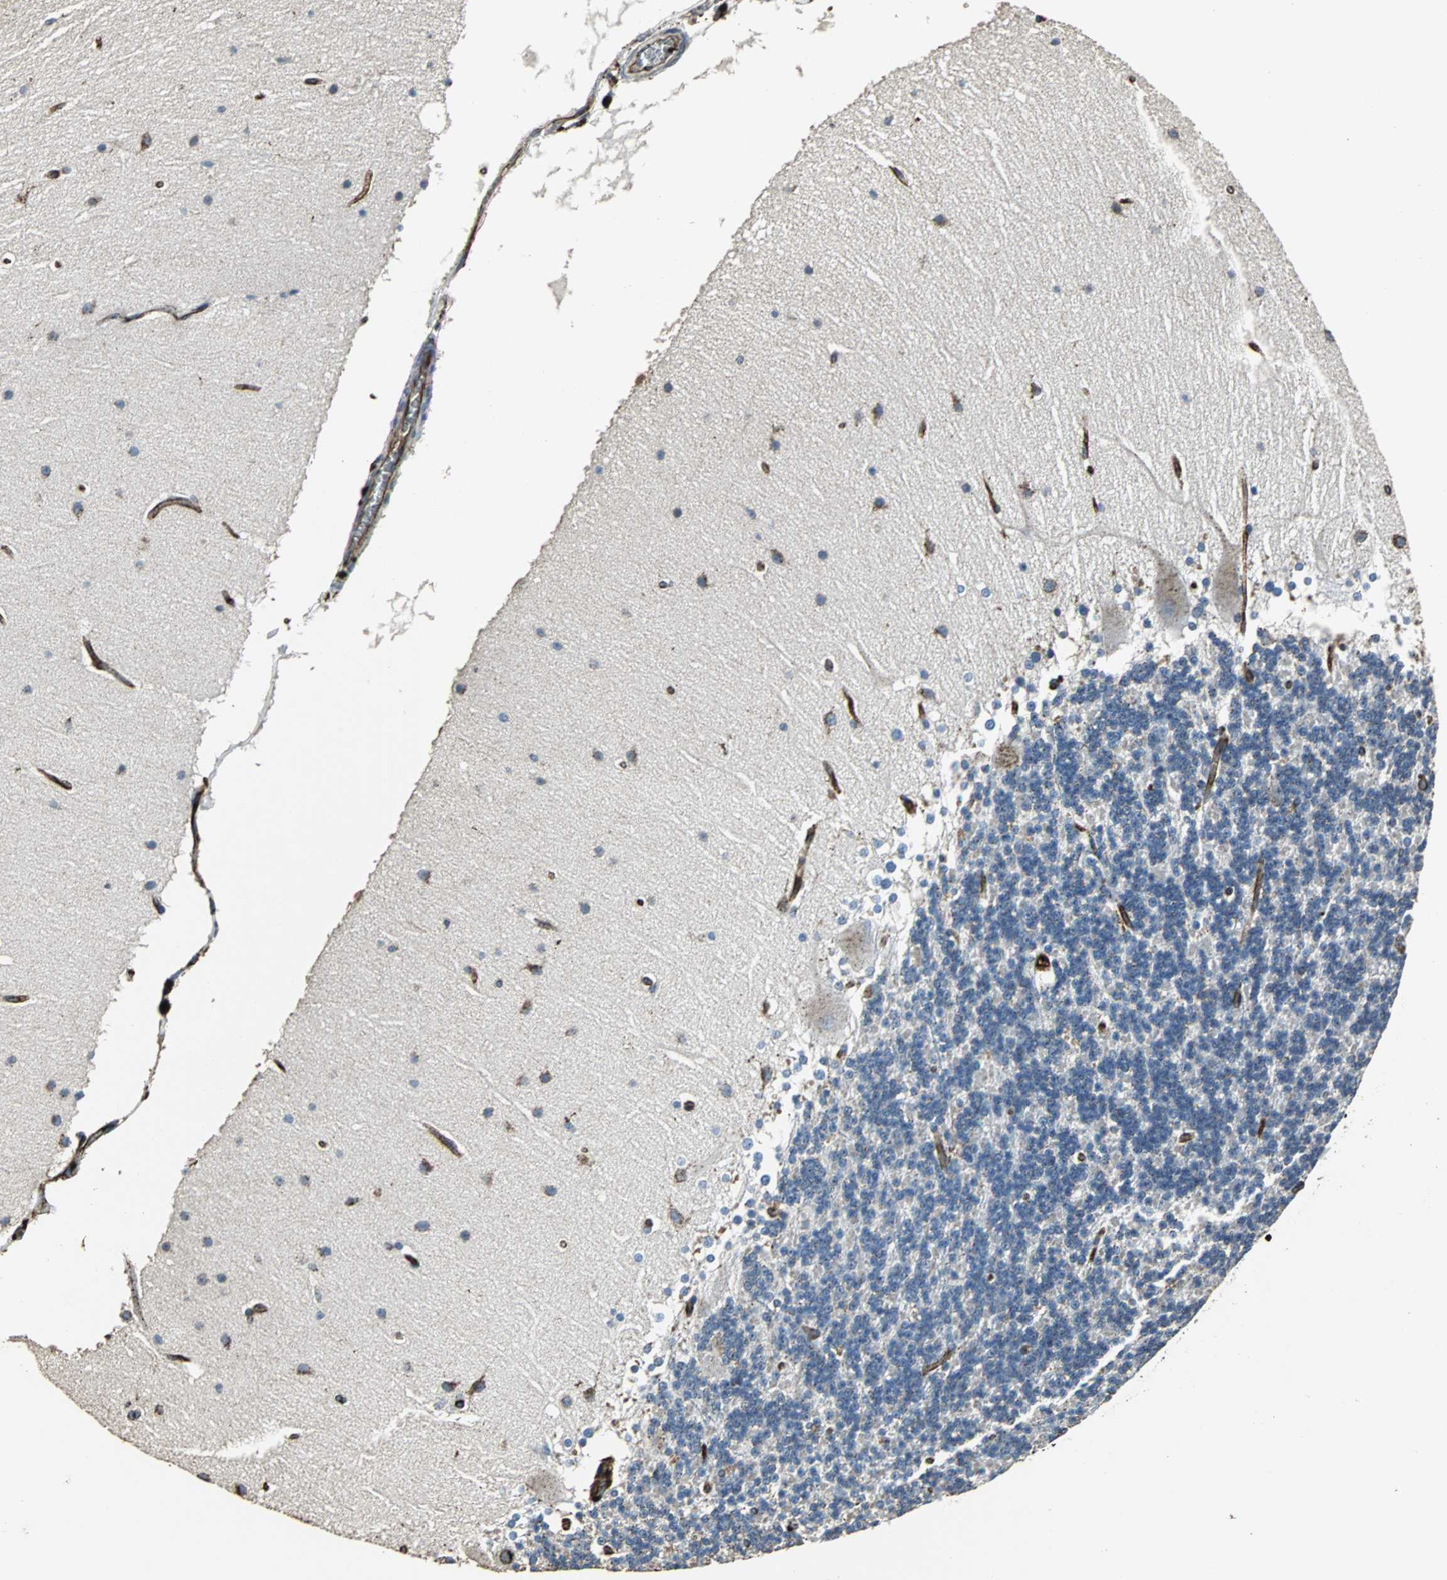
{"staining": {"intensity": "negative", "quantity": "none", "location": "none"}, "tissue": "cerebellum", "cell_type": "Cells in granular layer", "image_type": "normal", "snomed": [{"axis": "morphology", "description": "Normal tissue, NOS"}, {"axis": "topography", "description": "Cerebellum"}], "caption": "Cells in granular layer show no significant staining in benign cerebellum.", "gene": "F11R", "patient": {"sex": "female", "age": 19}}